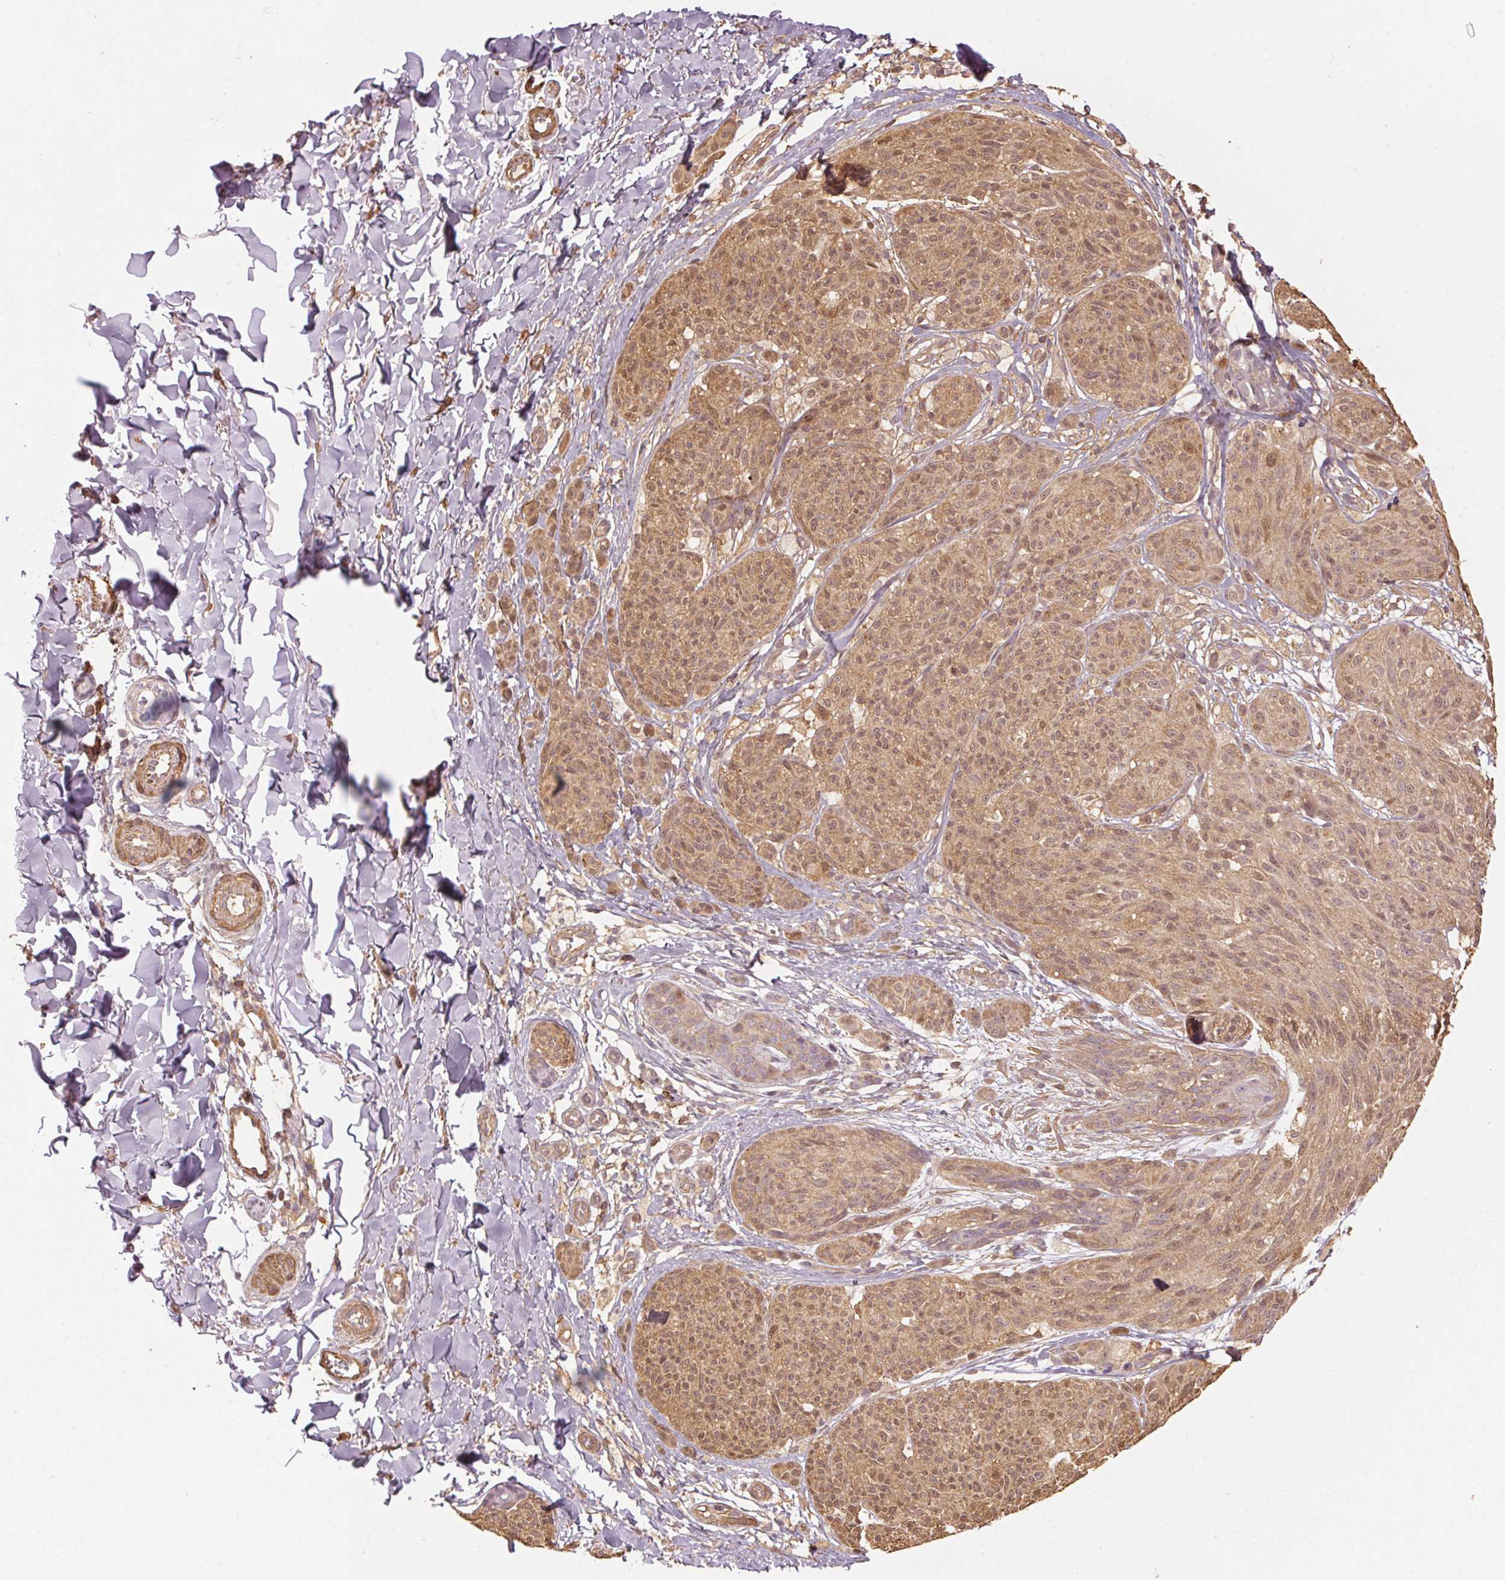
{"staining": {"intensity": "weak", "quantity": ">75%", "location": "cytoplasmic/membranous,nuclear"}, "tissue": "melanoma", "cell_type": "Tumor cells", "image_type": "cancer", "snomed": [{"axis": "morphology", "description": "Malignant melanoma, NOS"}, {"axis": "topography", "description": "Skin"}], "caption": "Immunohistochemical staining of human malignant melanoma demonstrates low levels of weak cytoplasmic/membranous and nuclear staining in approximately >75% of tumor cells. (brown staining indicates protein expression, while blue staining denotes nuclei).", "gene": "QDPR", "patient": {"sex": "female", "age": 87}}